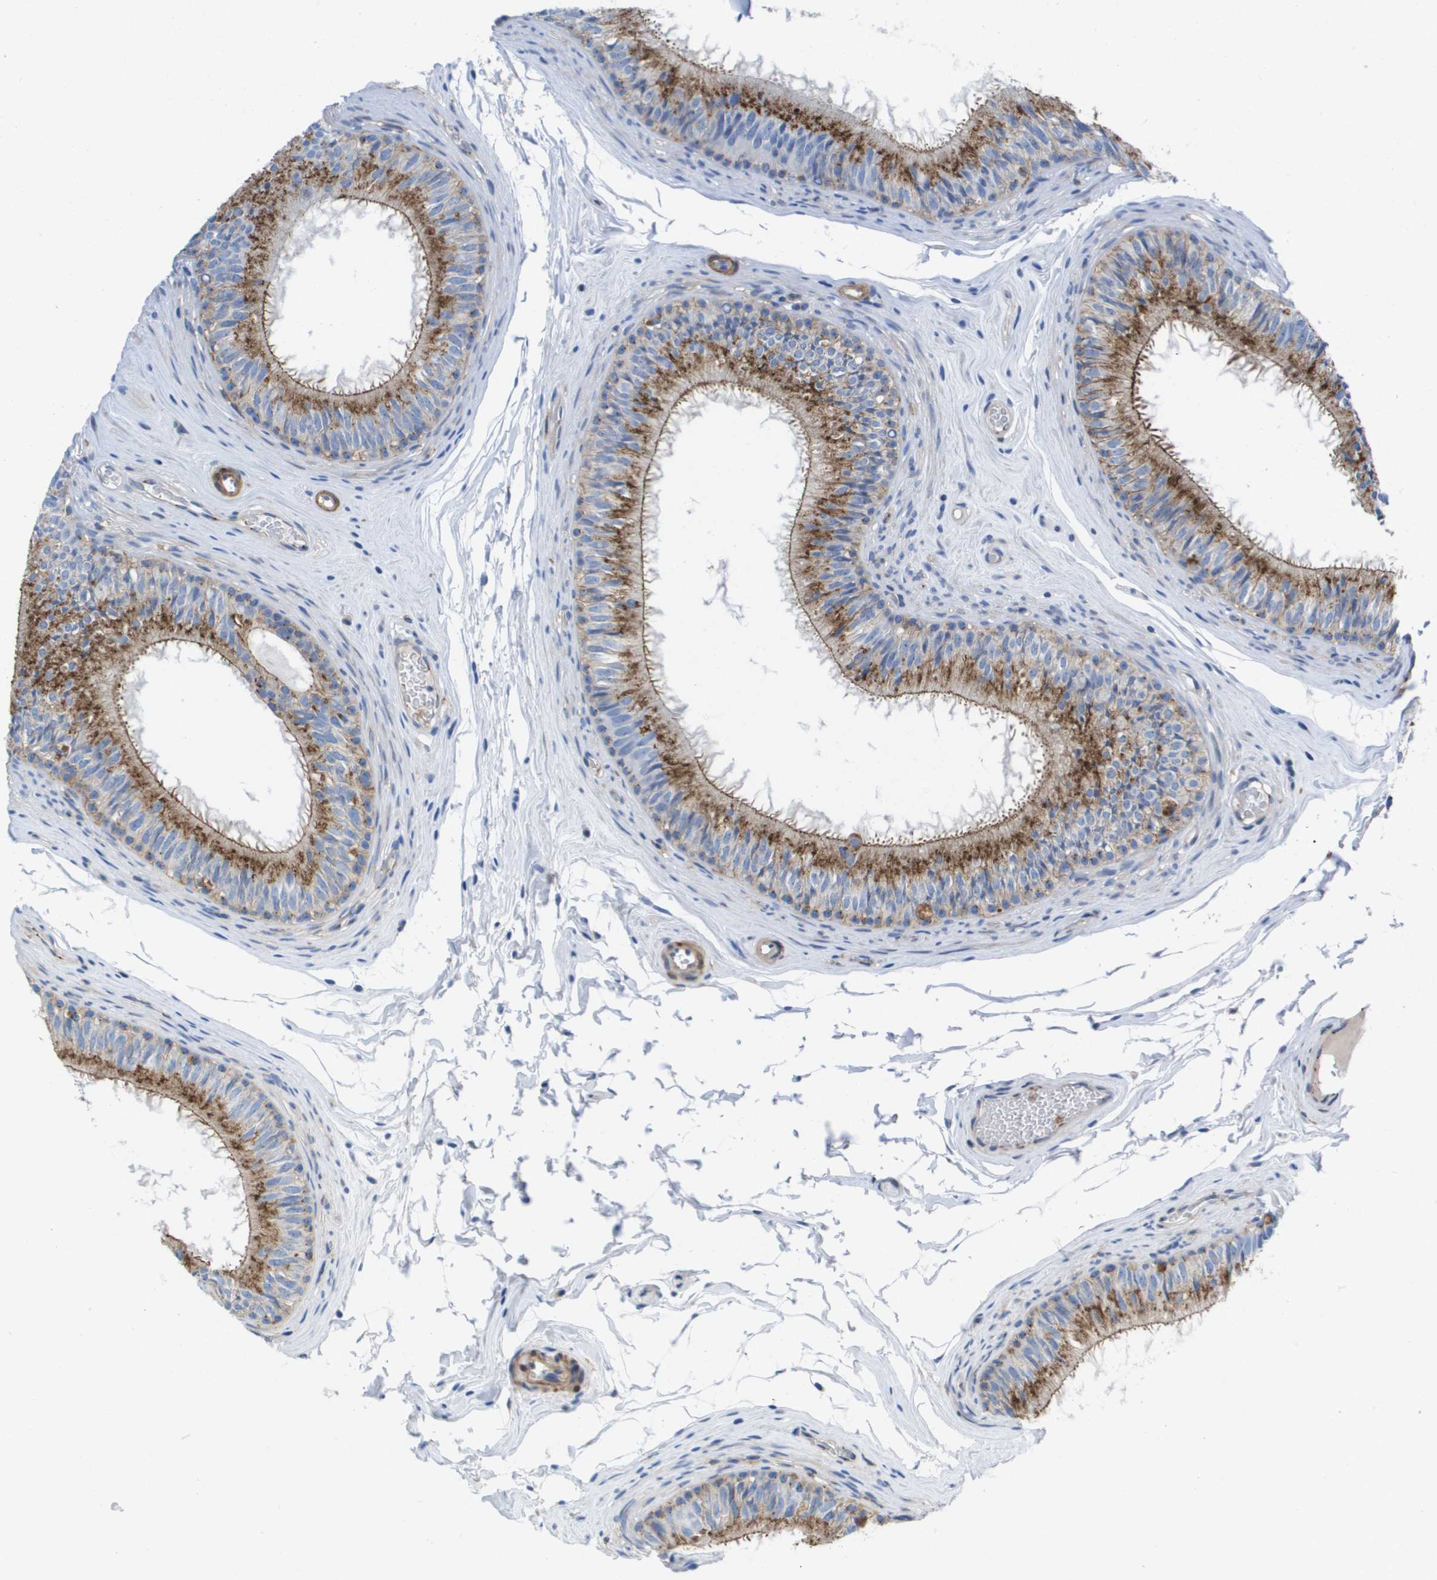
{"staining": {"intensity": "strong", "quantity": ">75%", "location": "cytoplasmic/membranous"}, "tissue": "epididymis", "cell_type": "Glandular cells", "image_type": "normal", "snomed": [{"axis": "morphology", "description": "Normal tissue, NOS"}, {"axis": "topography", "description": "Testis"}, {"axis": "topography", "description": "Epididymis"}], "caption": "This image shows IHC staining of unremarkable human epididymis, with high strong cytoplasmic/membranous expression in about >75% of glandular cells.", "gene": "SLC37A2", "patient": {"sex": "male", "age": 36}}